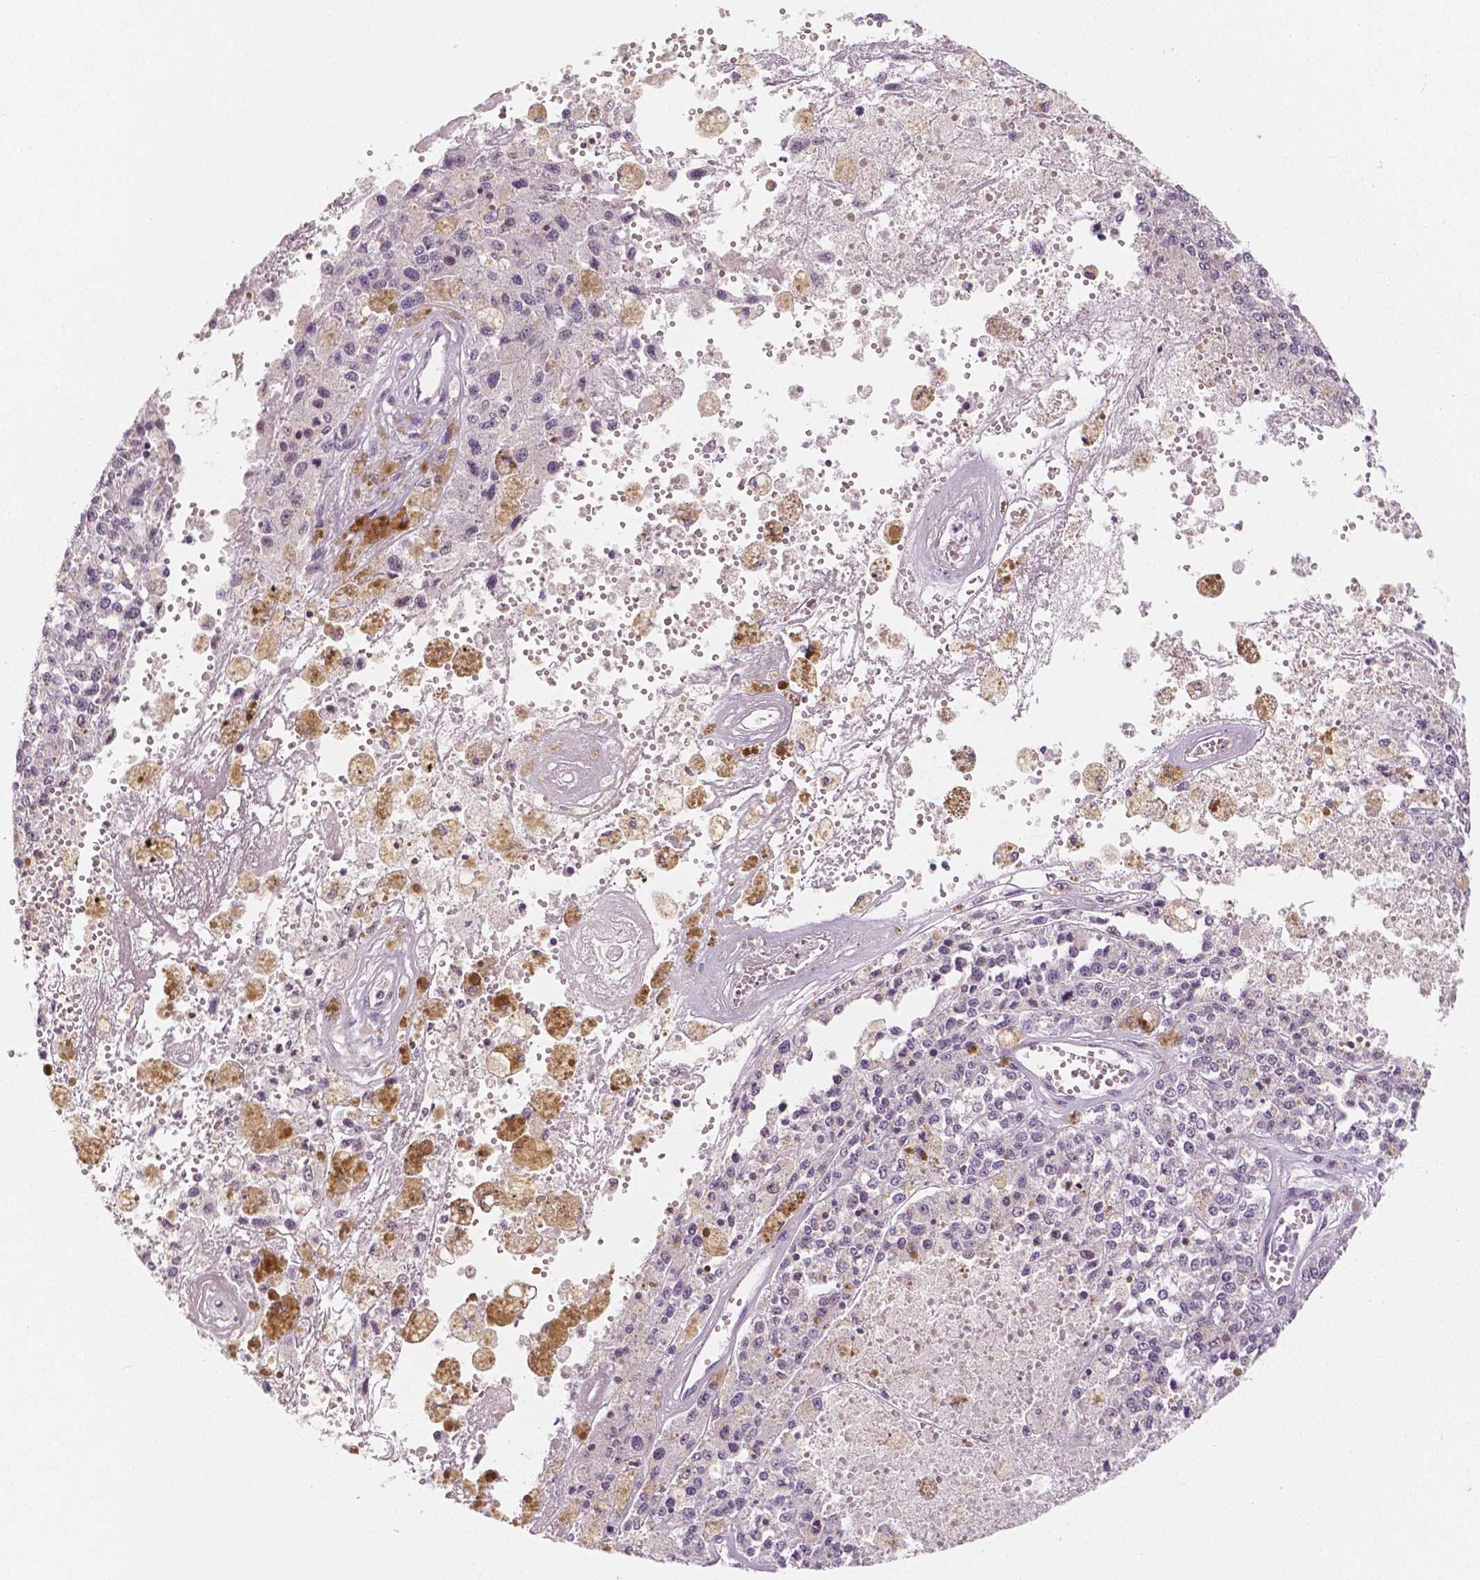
{"staining": {"intensity": "negative", "quantity": "none", "location": "none"}, "tissue": "melanoma", "cell_type": "Tumor cells", "image_type": "cancer", "snomed": [{"axis": "morphology", "description": "Malignant melanoma, Metastatic site"}, {"axis": "topography", "description": "Lymph node"}], "caption": "A micrograph of melanoma stained for a protein shows no brown staining in tumor cells.", "gene": "KDM5B", "patient": {"sex": "female", "age": 64}}